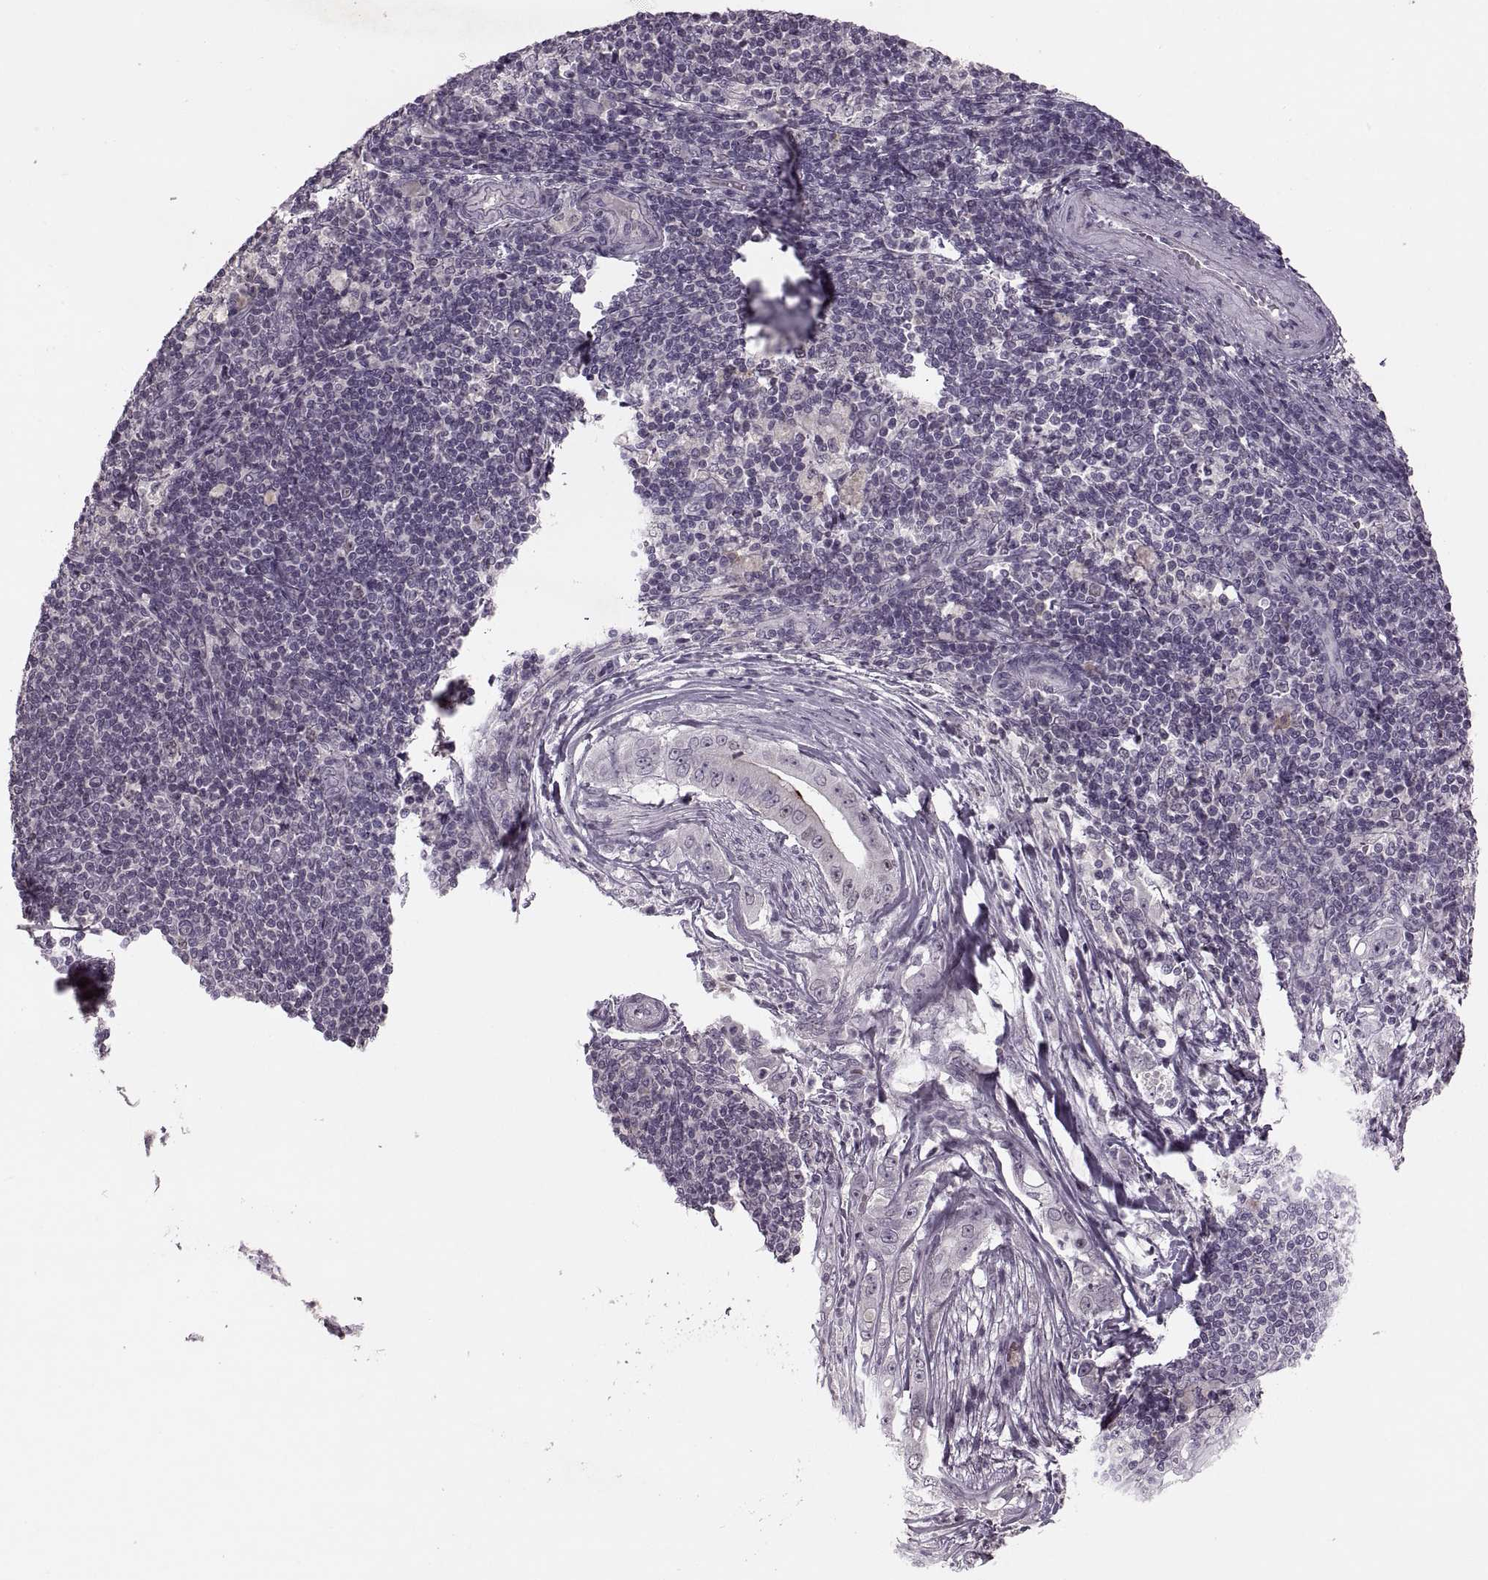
{"staining": {"intensity": "negative", "quantity": "none", "location": "none"}, "tissue": "pancreatic cancer", "cell_type": "Tumor cells", "image_type": "cancer", "snomed": [{"axis": "morphology", "description": "Adenocarcinoma, NOS"}, {"axis": "topography", "description": "Pancreas"}], "caption": "Immunohistochemistry (IHC) of pancreatic cancer demonstrates no expression in tumor cells.", "gene": "CACNA1F", "patient": {"sex": "male", "age": 71}}